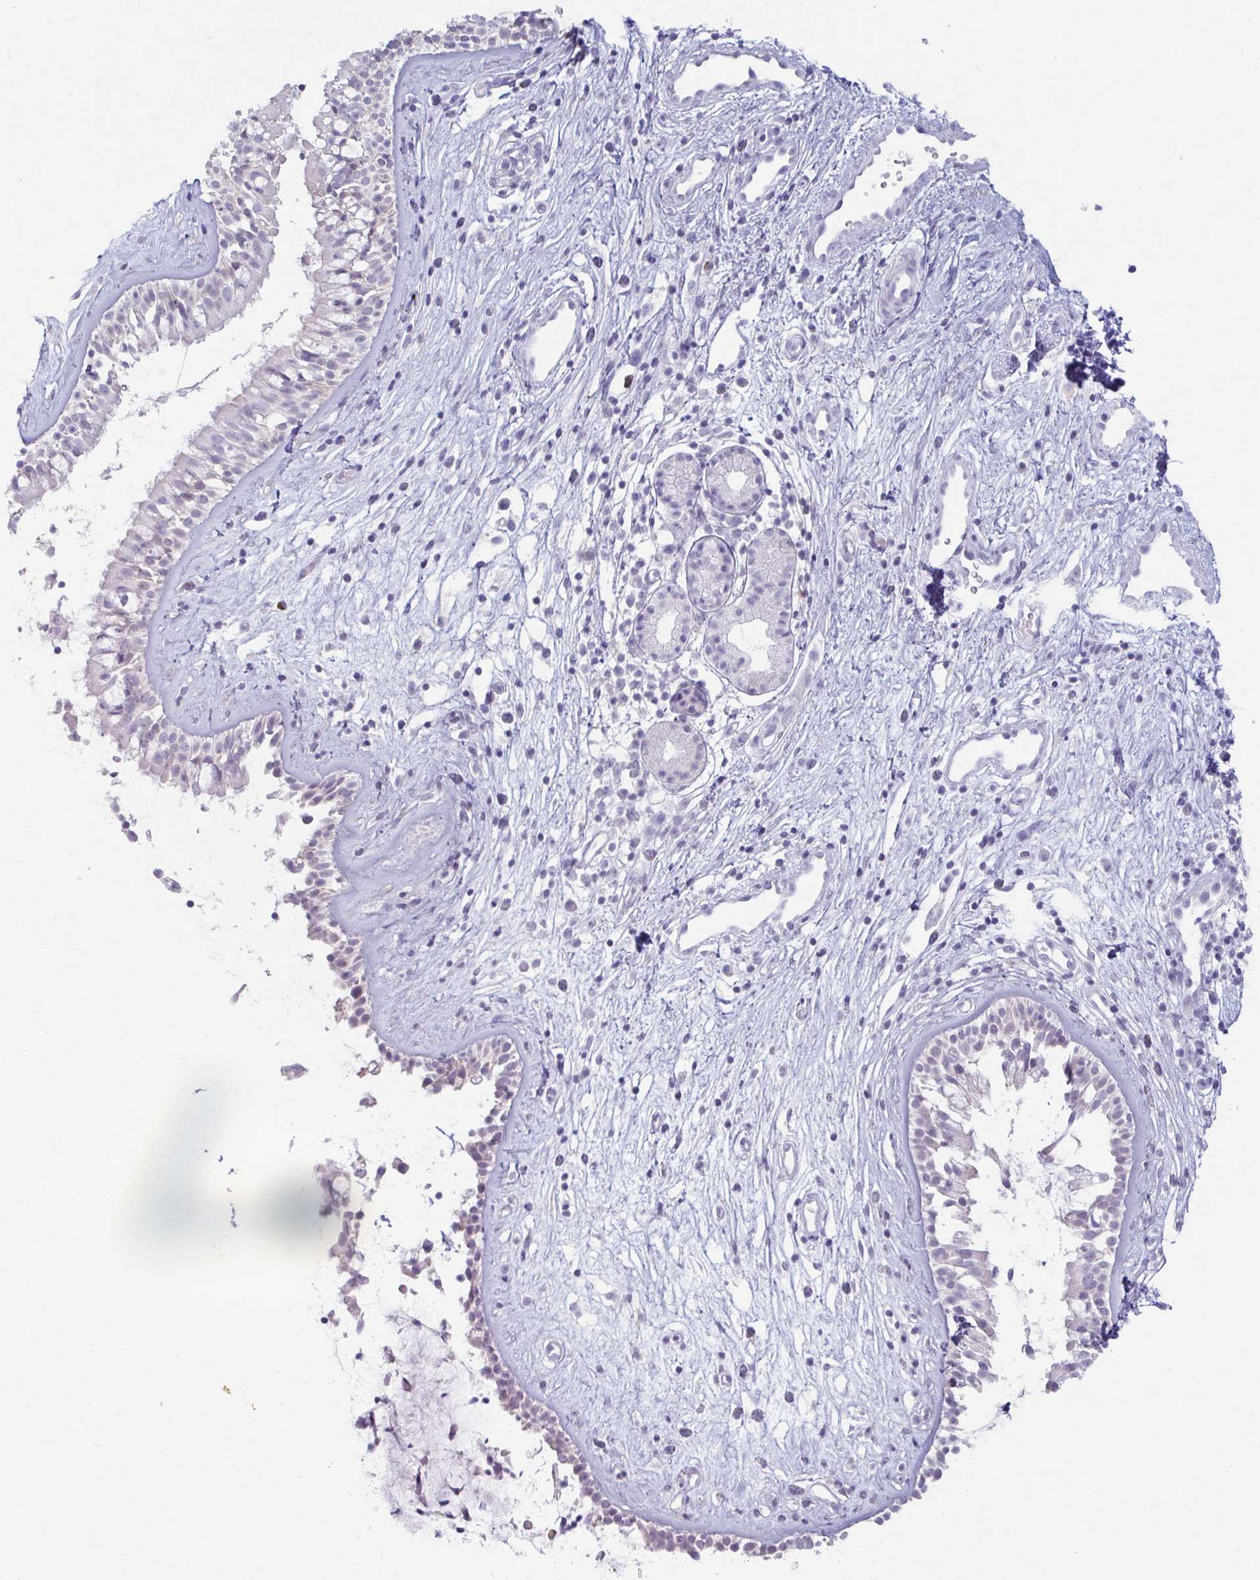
{"staining": {"intensity": "negative", "quantity": "none", "location": "none"}, "tissue": "nasopharynx", "cell_type": "Respiratory epithelial cells", "image_type": "normal", "snomed": [{"axis": "morphology", "description": "Normal tissue, NOS"}, {"axis": "topography", "description": "Nasopharynx"}], "caption": "Immunohistochemistry (IHC) micrograph of normal human nasopharynx stained for a protein (brown), which exhibits no expression in respiratory epithelial cells.", "gene": "LDLRAP1", "patient": {"sex": "male", "age": 32}}